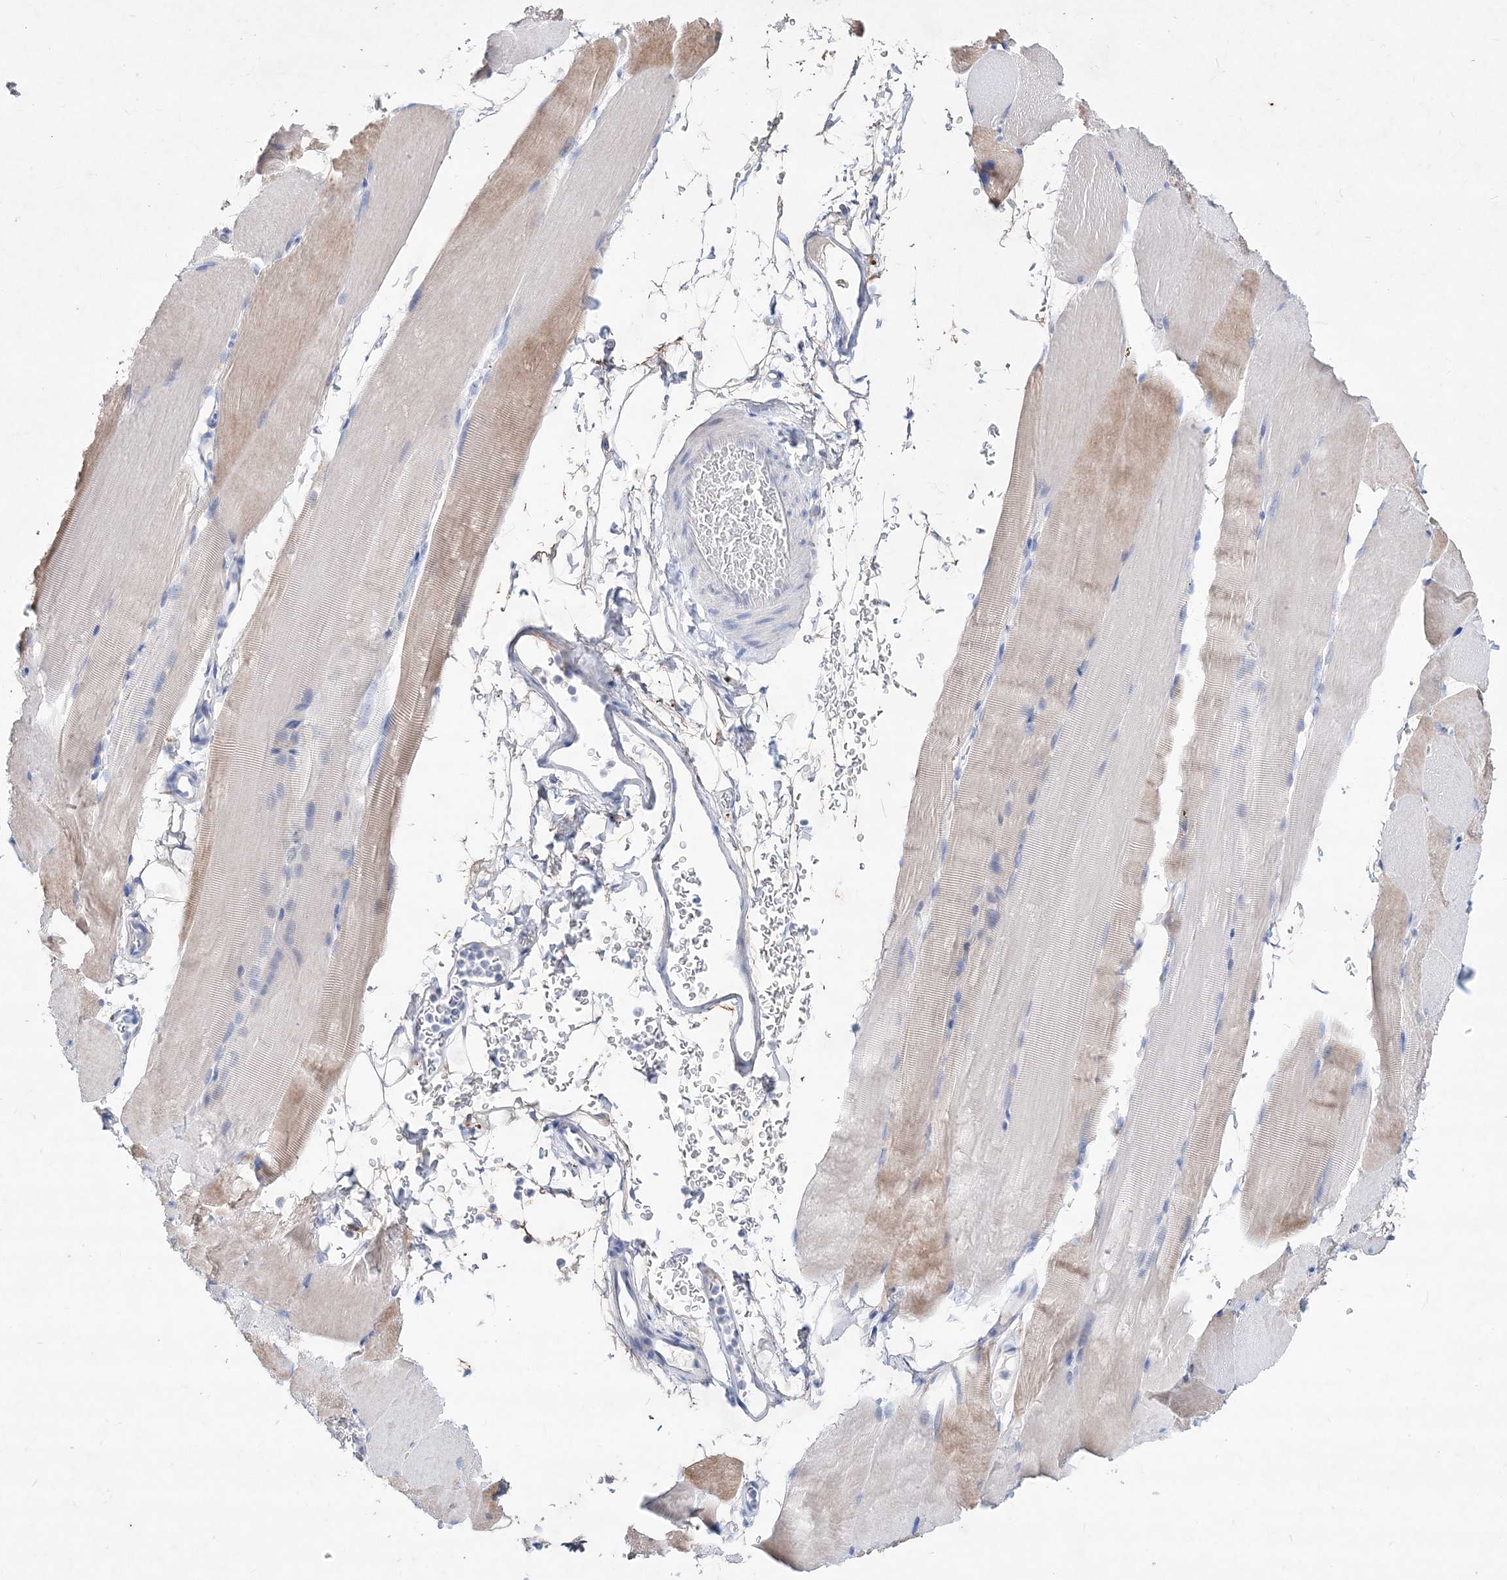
{"staining": {"intensity": "weak", "quantity": "25%-75%", "location": "cytoplasmic/membranous"}, "tissue": "skeletal muscle", "cell_type": "Myocytes", "image_type": "normal", "snomed": [{"axis": "morphology", "description": "Normal tissue, NOS"}, {"axis": "topography", "description": "Skeletal muscle"}, {"axis": "topography", "description": "Parathyroid gland"}], "caption": "Protein analysis of benign skeletal muscle reveals weak cytoplasmic/membranous expression in about 25%-75% of myocytes.", "gene": "SPINK7", "patient": {"sex": "female", "age": 37}}